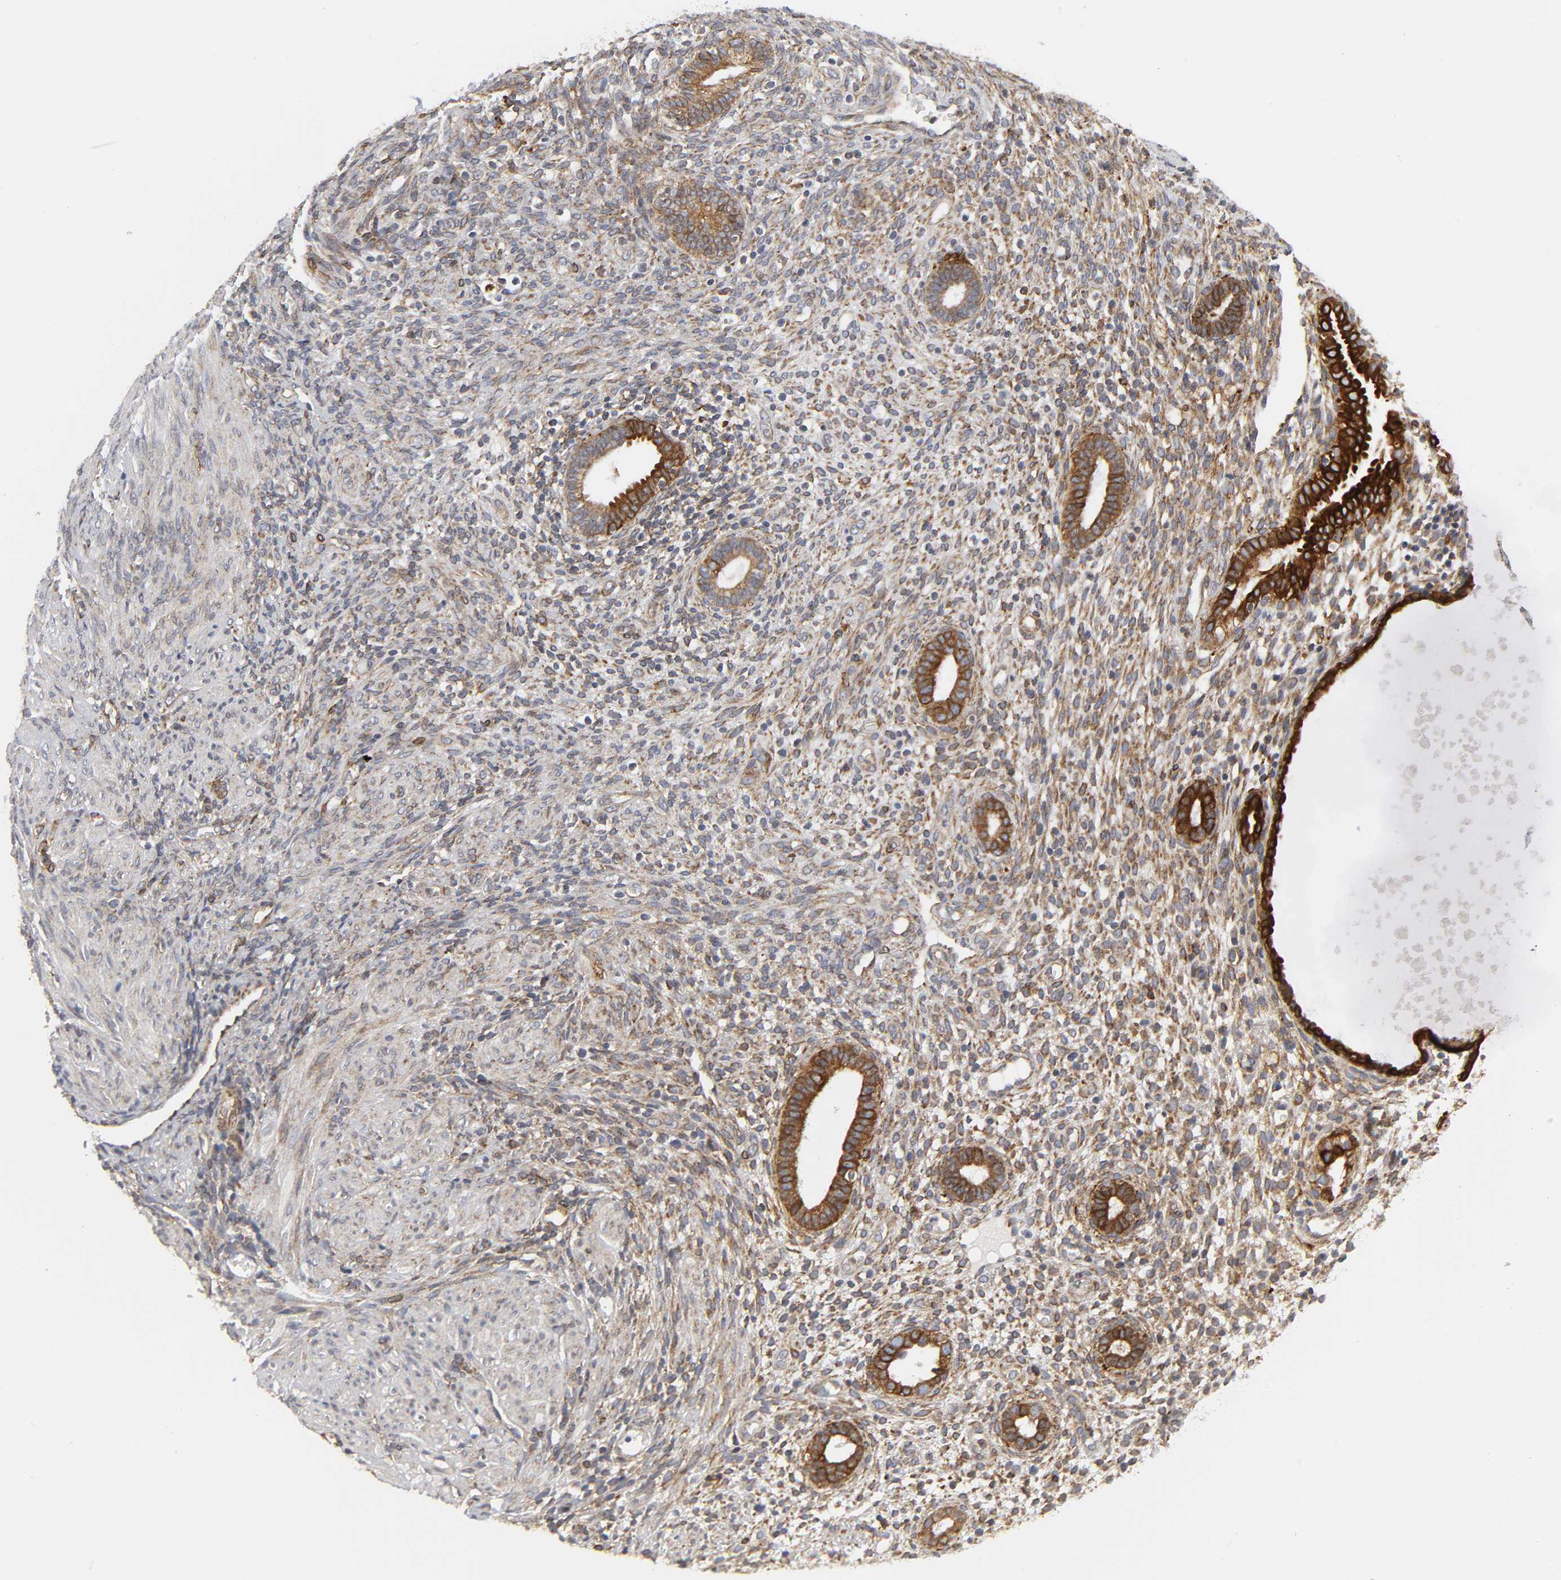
{"staining": {"intensity": "moderate", "quantity": "25%-75%", "location": "cytoplasmic/membranous"}, "tissue": "endometrium", "cell_type": "Cells in endometrial stroma", "image_type": "normal", "snomed": [{"axis": "morphology", "description": "Normal tissue, NOS"}, {"axis": "topography", "description": "Endometrium"}], "caption": "High-power microscopy captured an immunohistochemistry image of normal endometrium, revealing moderate cytoplasmic/membranous expression in approximately 25%-75% of cells in endometrial stroma. Using DAB (3,3'-diaminobenzidine) (brown) and hematoxylin (blue) stains, captured at high magnification using brightfield microscopy.", "gene": "POR", "patient": {"sex": "female", "age": 72}}